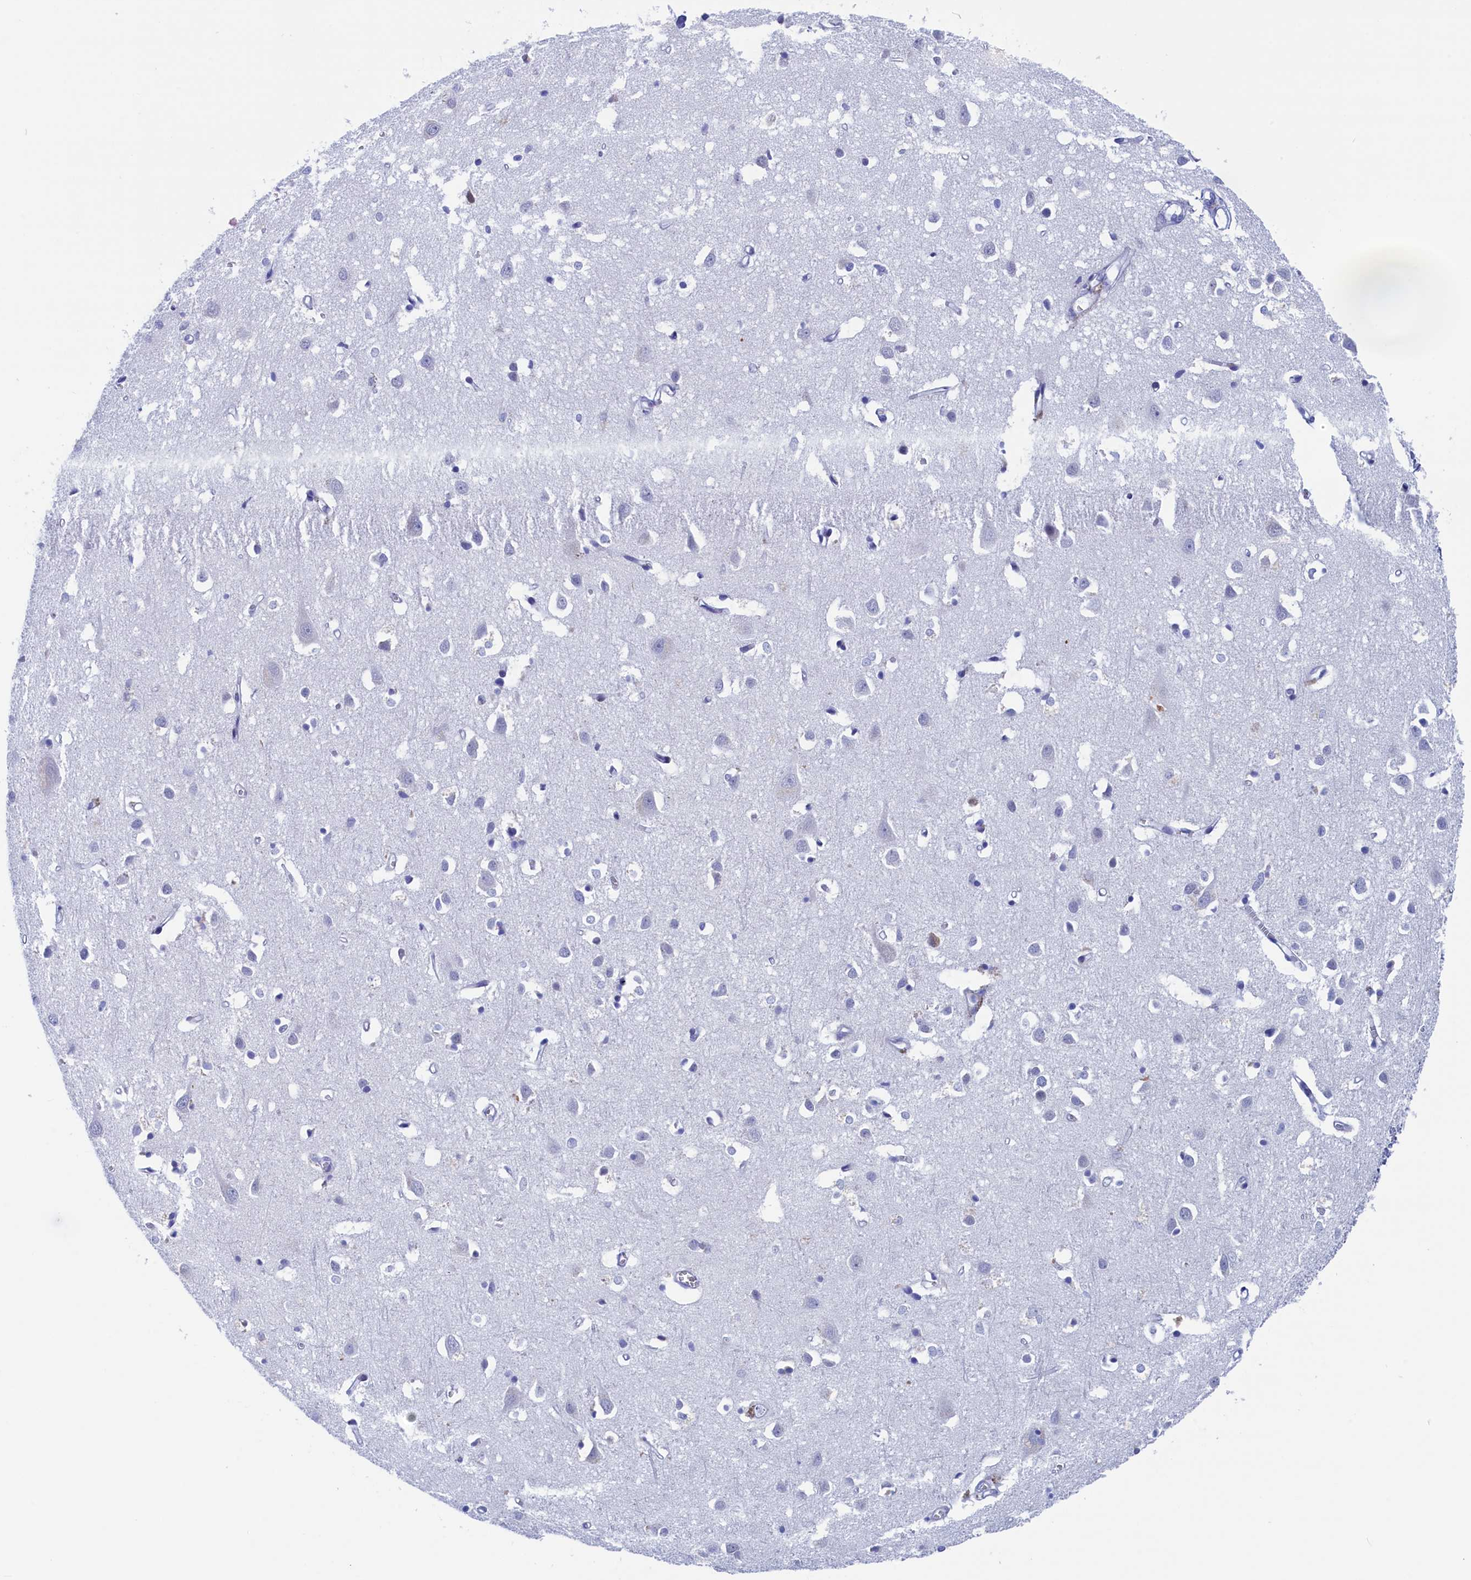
{"staining": {"intensity": "negative", "quantity": "none", "location": "none"}, "tissue": "cerebral cortex", "cell_type": "Endothelial cells", "image_type": "normal", "snomed": [{"axis": "morphology", "description": "Normal tissue, NOS"}, {"axis": "topography", "description": "Cerebral cortex"}], "caption": "Immunohistochemistry (IHC) micrograph of benign human cerebral cortex stained for a protein (brown), which reveals no staining in endothelial cells.", "gene": "WDR83", "patient": {"sex": "female", "age": 64}}